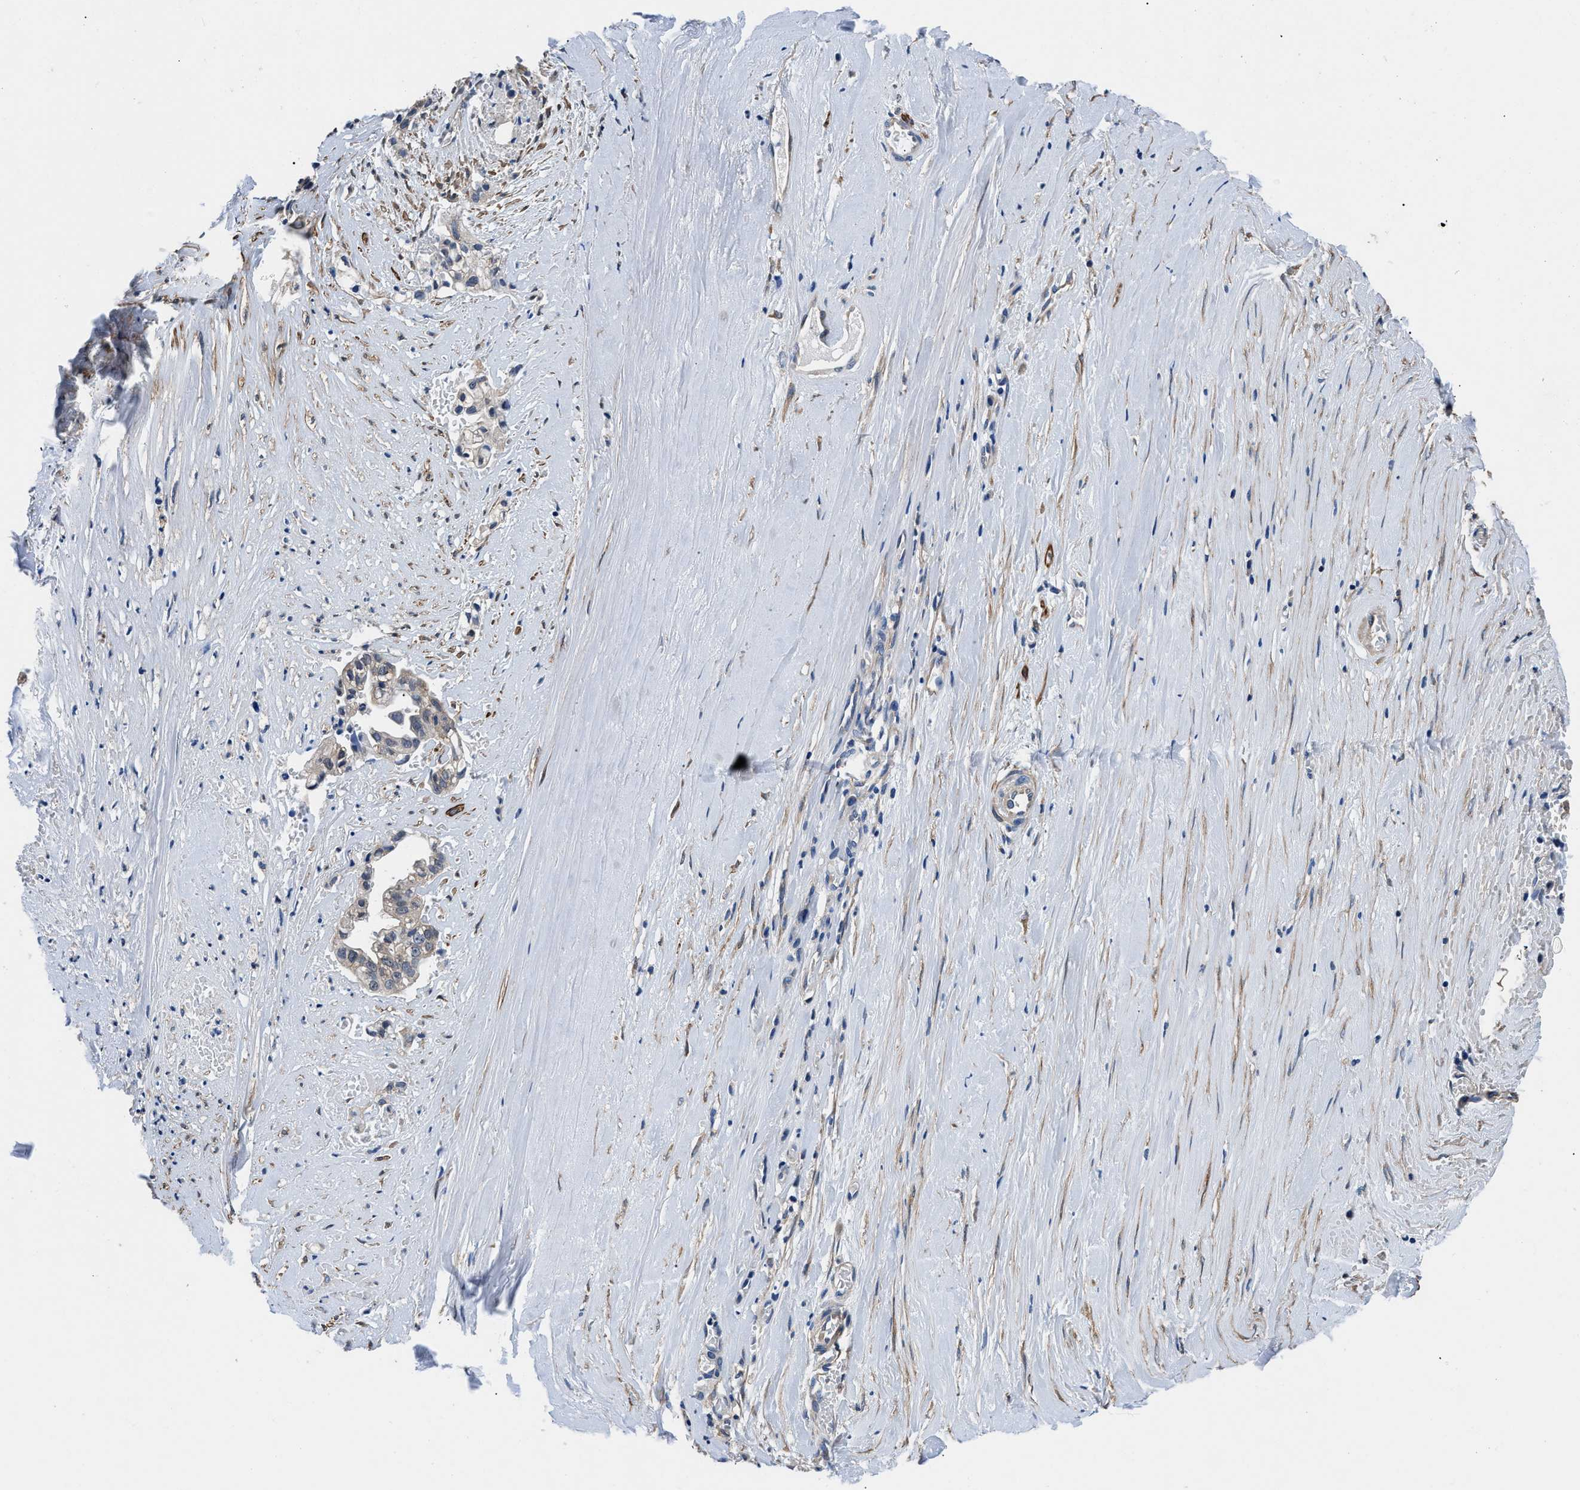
{"staining": {"intensity": "weak", "quantity": "<25%", "location": "cytoplasmic/membranous"}, "tissue": "liver cancer", "cell_type": "Tumor cells", "image_type": "cancer", "snomed": [{"axis": "morphology", "description": "Cholangiocarcinoma"}, {"axis": "topography", "description": "Liver"}], "caption": "IHC micrograph of cholangiocarcinoma (liver) stained for a protein (brown), which exhibits no expression in tumor cells.", "gene": "NEU1", "patient": {"sex": "female", "age": 70}}